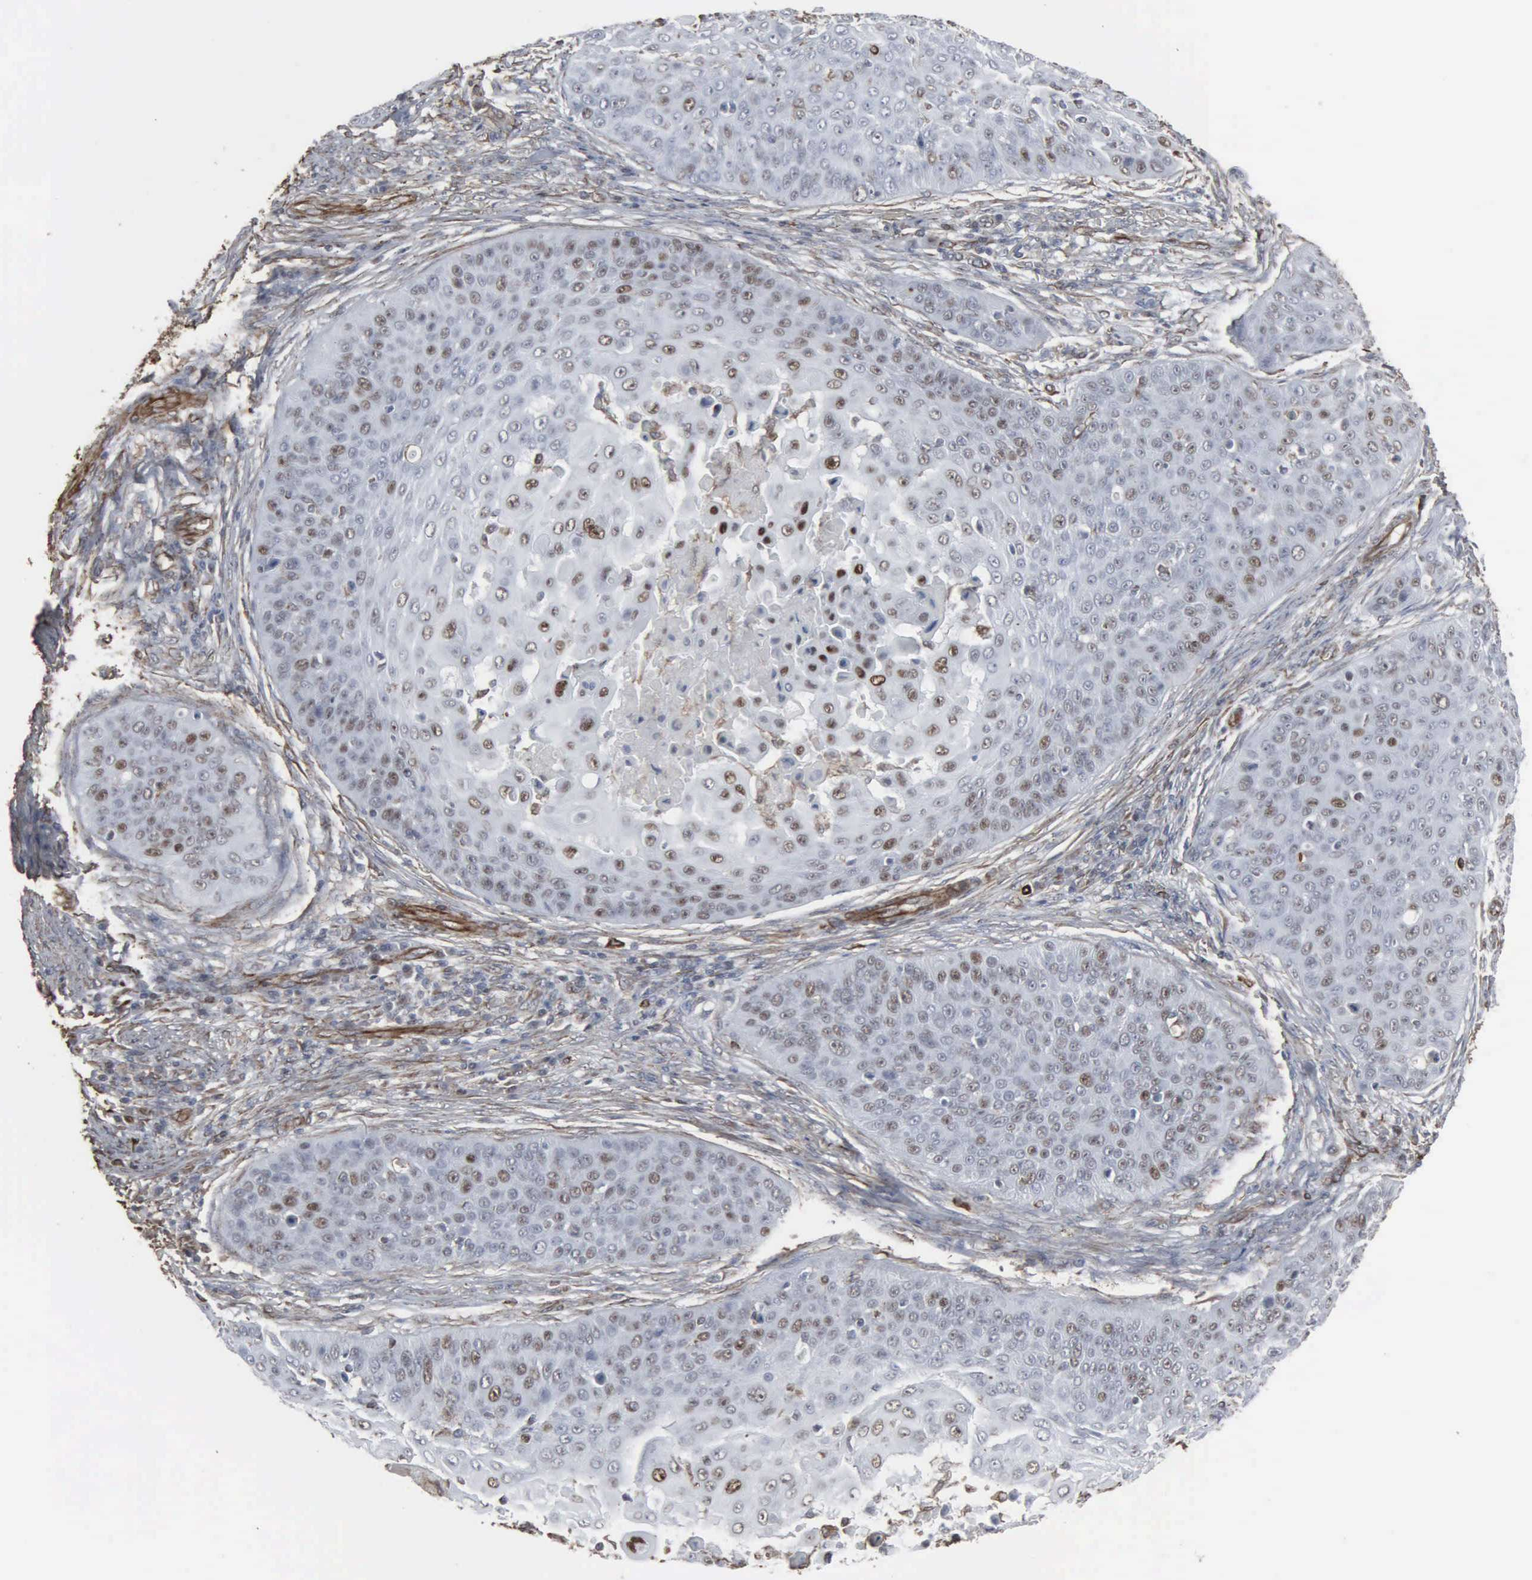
{"staining": {"intensity": "weak", "quantity": "<25%", "location": "nuclear"}, "tissue": "skin cancer", "cell_type": "Tumor cells", "image_type": "cancer", "snomed": [{"axis": "morphology", "description": "Squamous cell carcinoma, NOS"}, {"axis": "topography", "description": "Skin"}], "caption": "An image of human squamous cell carcinoma (skin) is negative for staining in tumor cells.", "gene": "CCNE1", "patient": {"sex": "male", "age": 82}}